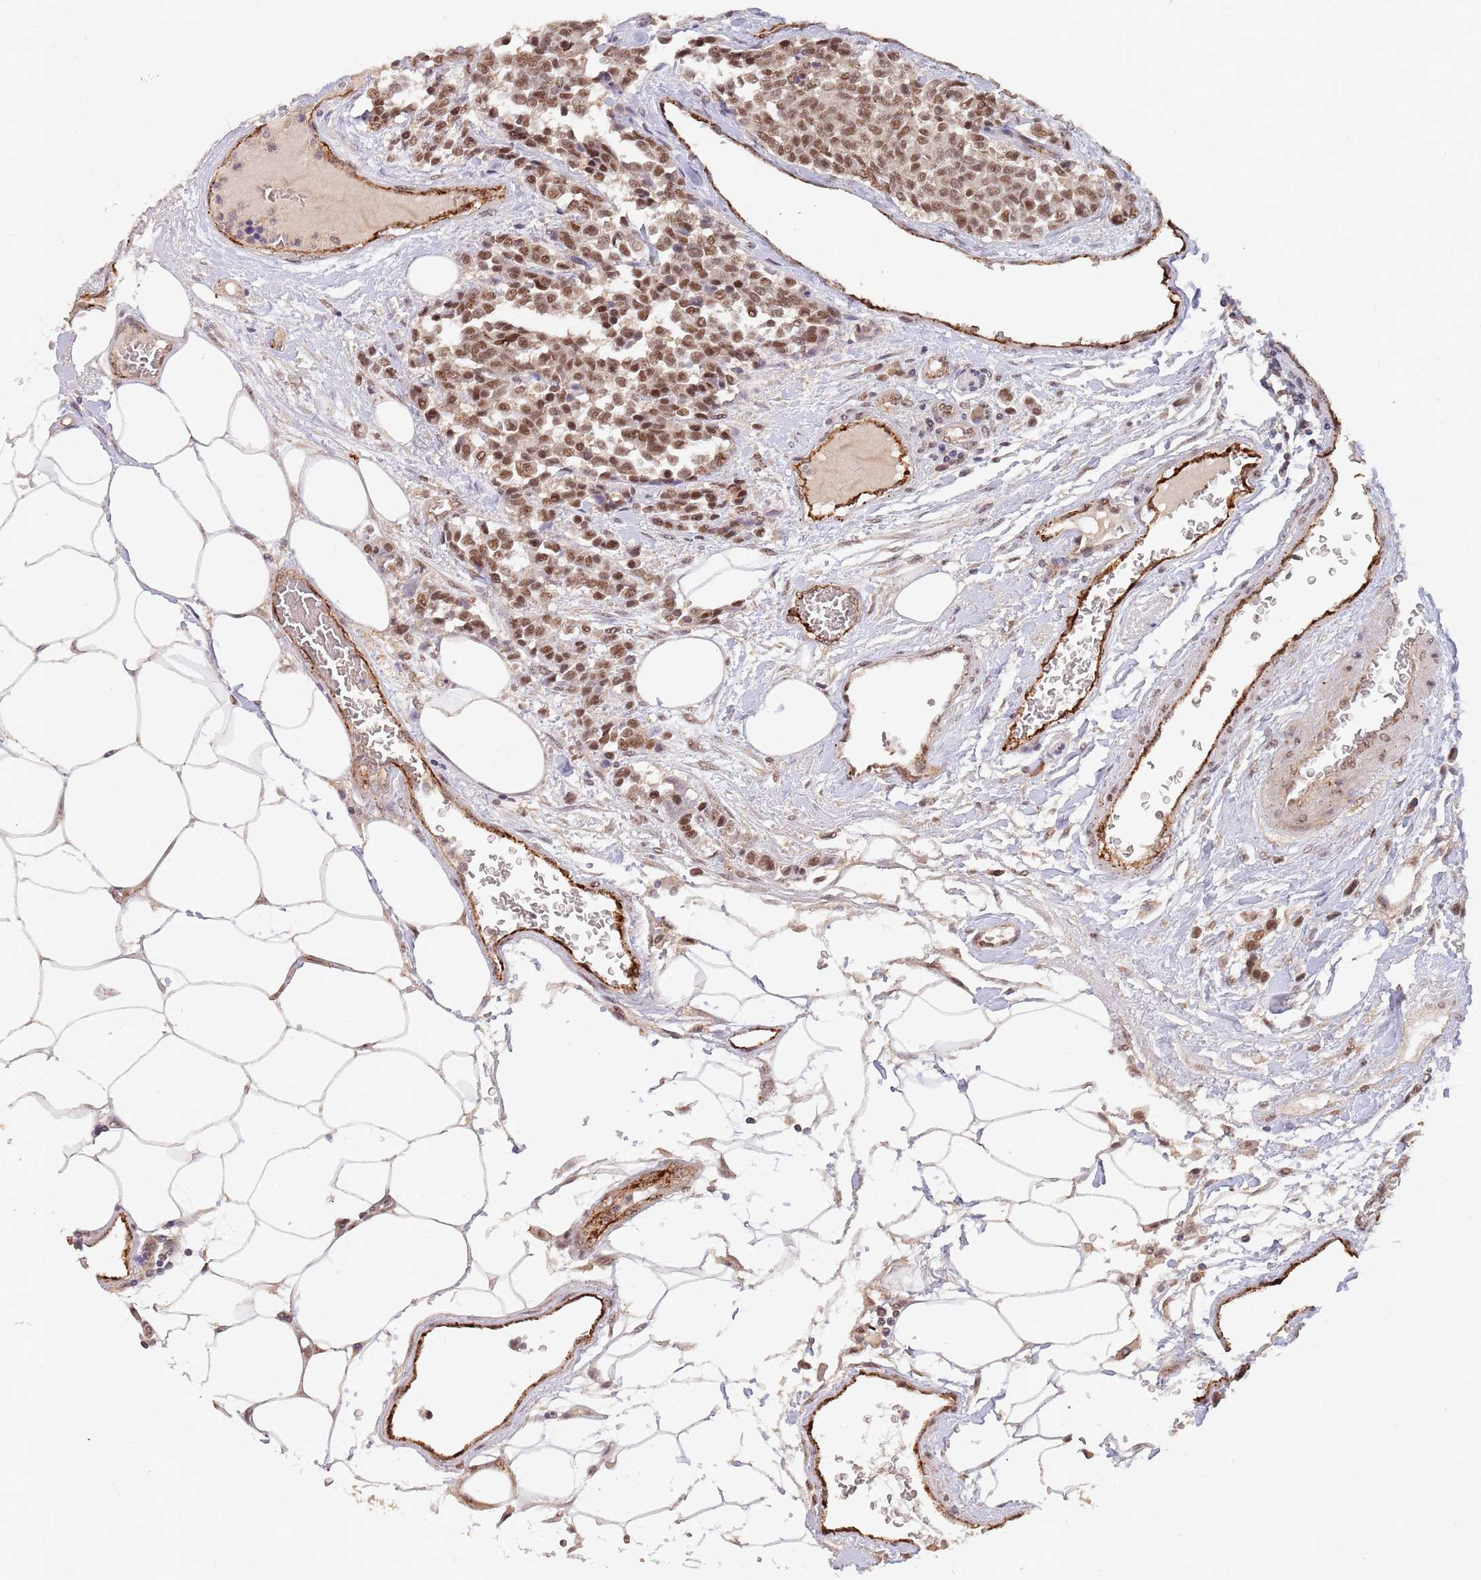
{"staining": {"intensity": "moderate", "quantity": ">75%", "location": "cytoplasmic/membranous,nuclear"}, "tissue": "carcinoid", "cell_type": "Tumor cells", "image_type": "cancer", "snomed": [{"axis": "morphology", "description": "Carcinoid, malignant, NOS"}, {"axis": "topography", "description": "Pancreas"}], "caption": "Malignant carcinoid tissue demonstrates moderate cytoplasmic/membranous and nuclear positivity in approximately >75% of tumor cells, visualized by immunohistochemistry.", "gene": "RFXANK", "patient": {"sex": "female", "age": 54}}